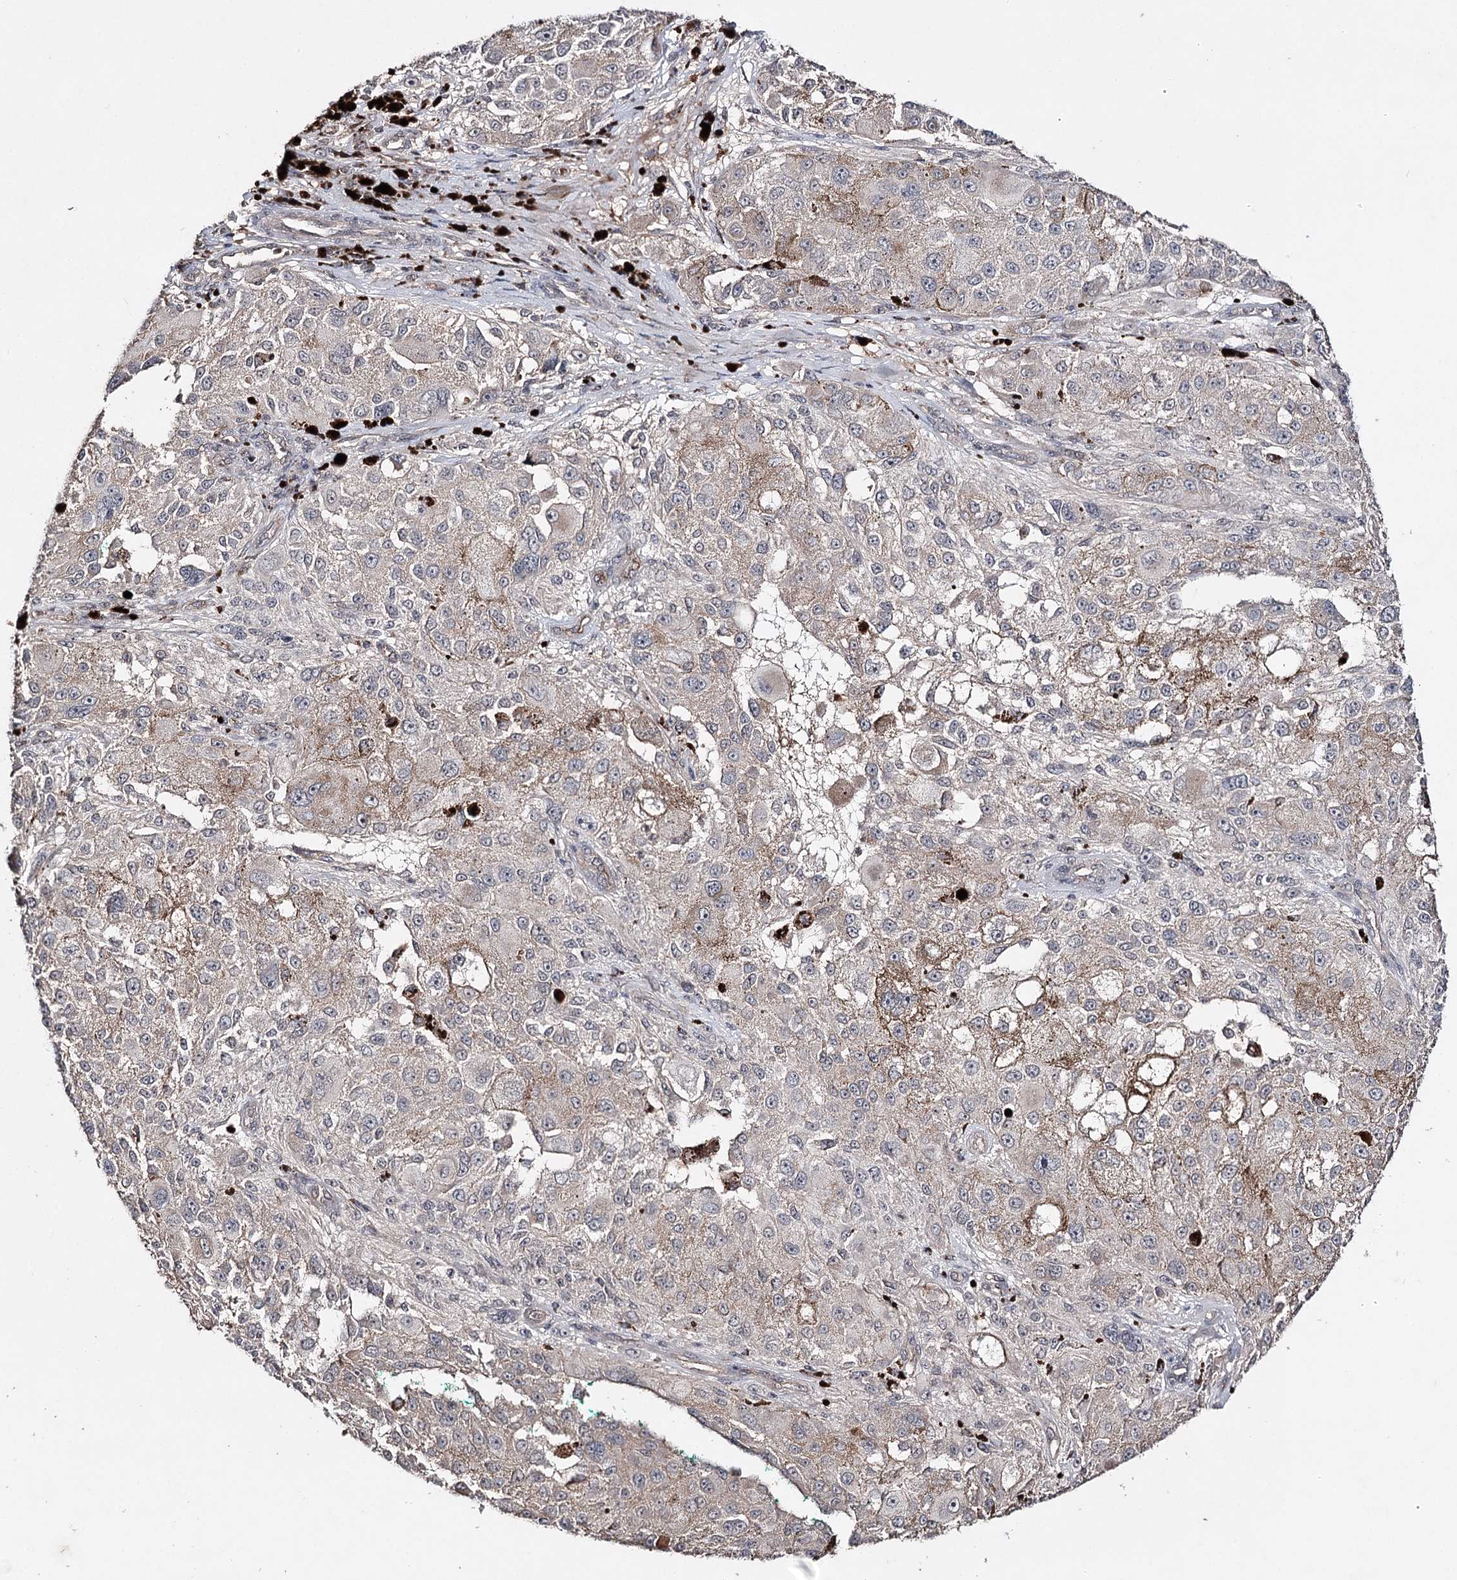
{"staining": {"intensity": "negative", "quantity": "none", "location": "none"}, "tissue": "melanoma", "cell_type": "Tumor cells", "image_type": "cancer", "snomed": [{"axis": "morphology", "description": "Necrosis, NOS"}, {"axis": "morphology", "description": "Malignant melanoma, NOS"}, {"axis": "topography", "description": "Skin"}], "caption": "This is an immunohistochemistry (IHC) micrograph of human malignant melanoma. There is no staining in tumor cells.", "gene": "SYNGR3", "patient": {"sex": "female", "age": 87}}